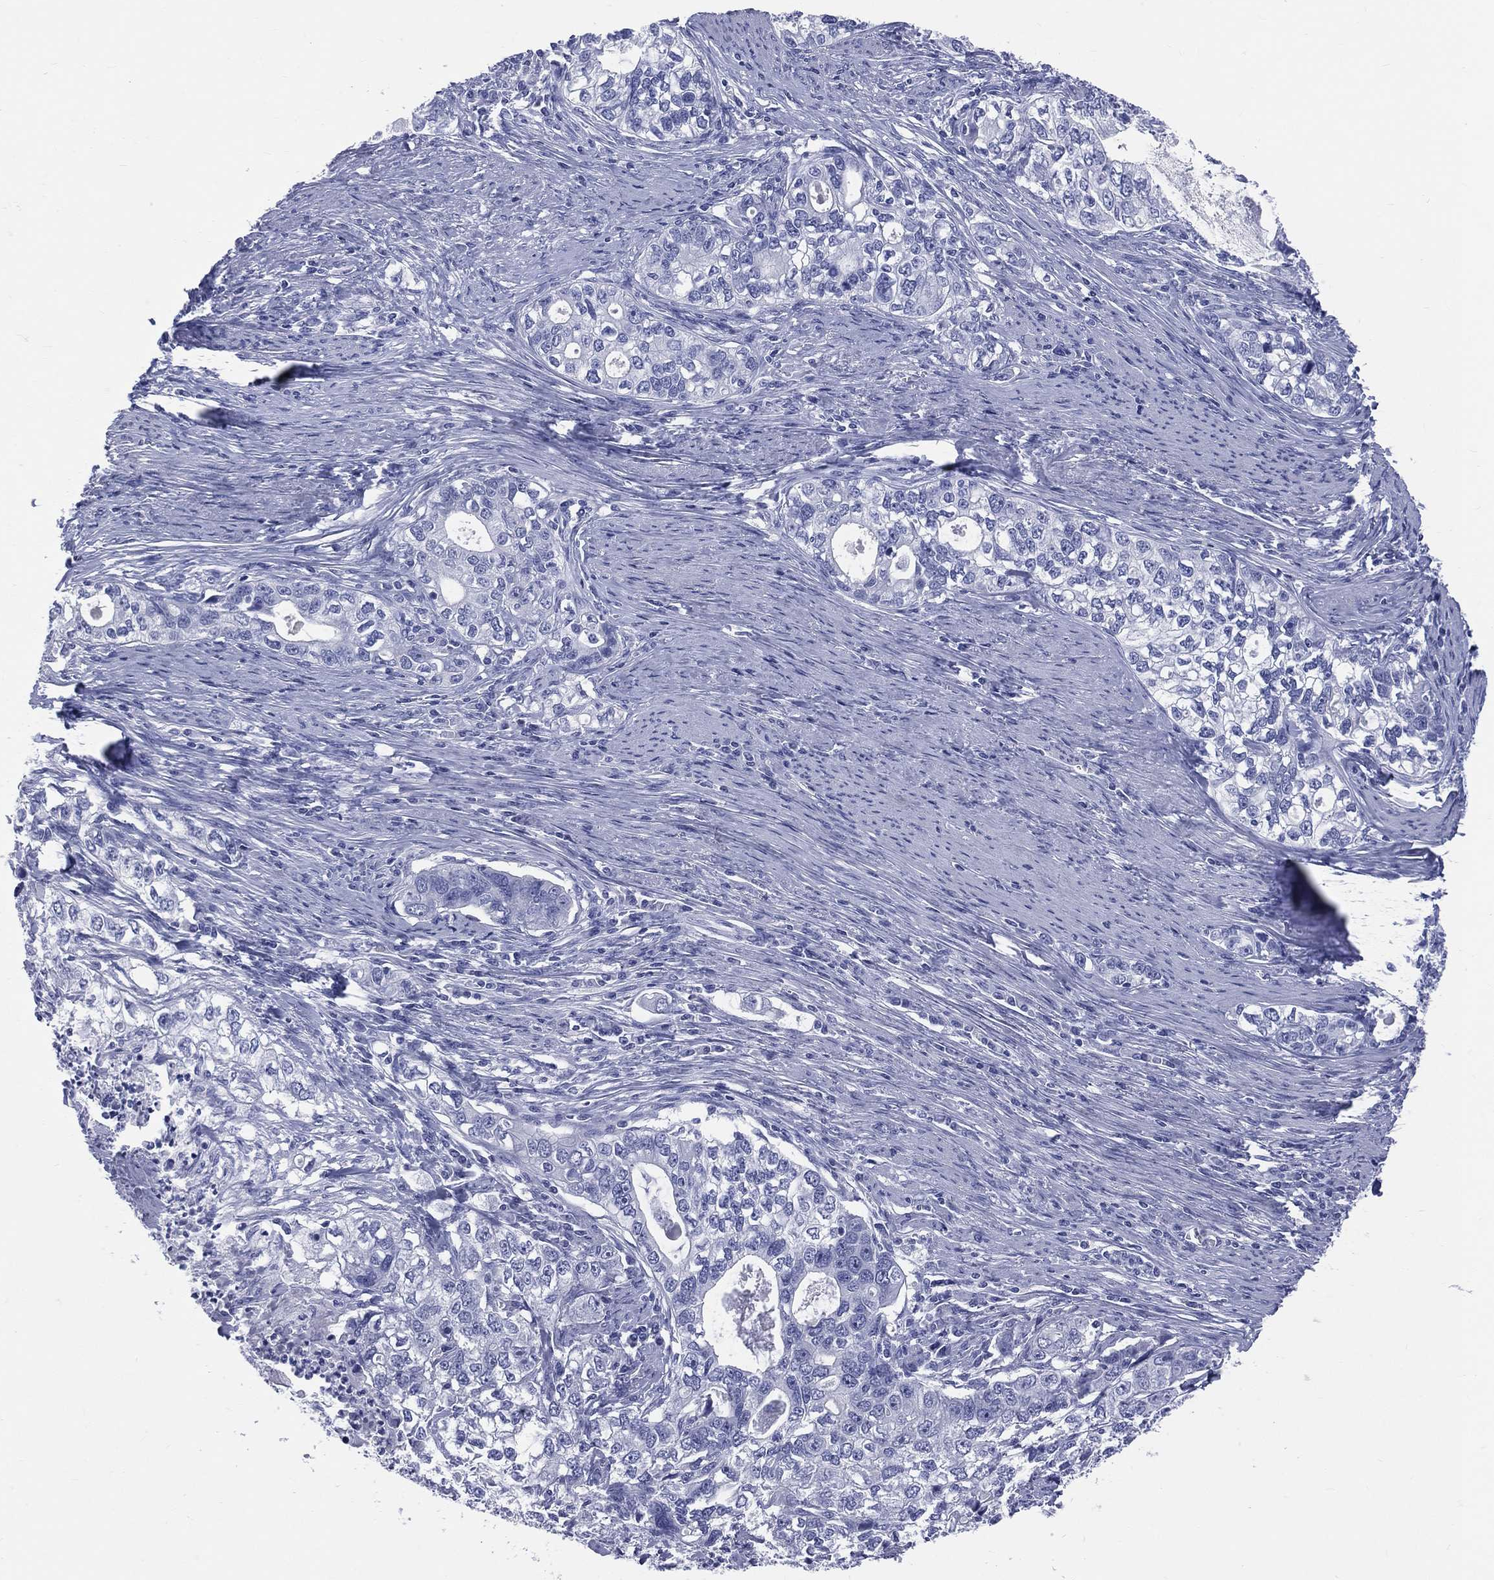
{"staining": {"intensity": "negative", "quantity": "none", "location": "none"}, "tissue": "stomach cancer", "cell_type": "Tumor cells", "image_type": "cancer", "snomed": [{"axis": "morphology", "description": "Adenocarcinoma, NOS"}, {"axis": "topography", "description": "Stomach, lower"}], "caption": "This is an immunohistochemistry (IHC) image of stomach cancer. There is no positivity in tumor cells.", "gene": "CYLC1", "patient": {"sex": "female", "age": 72}}